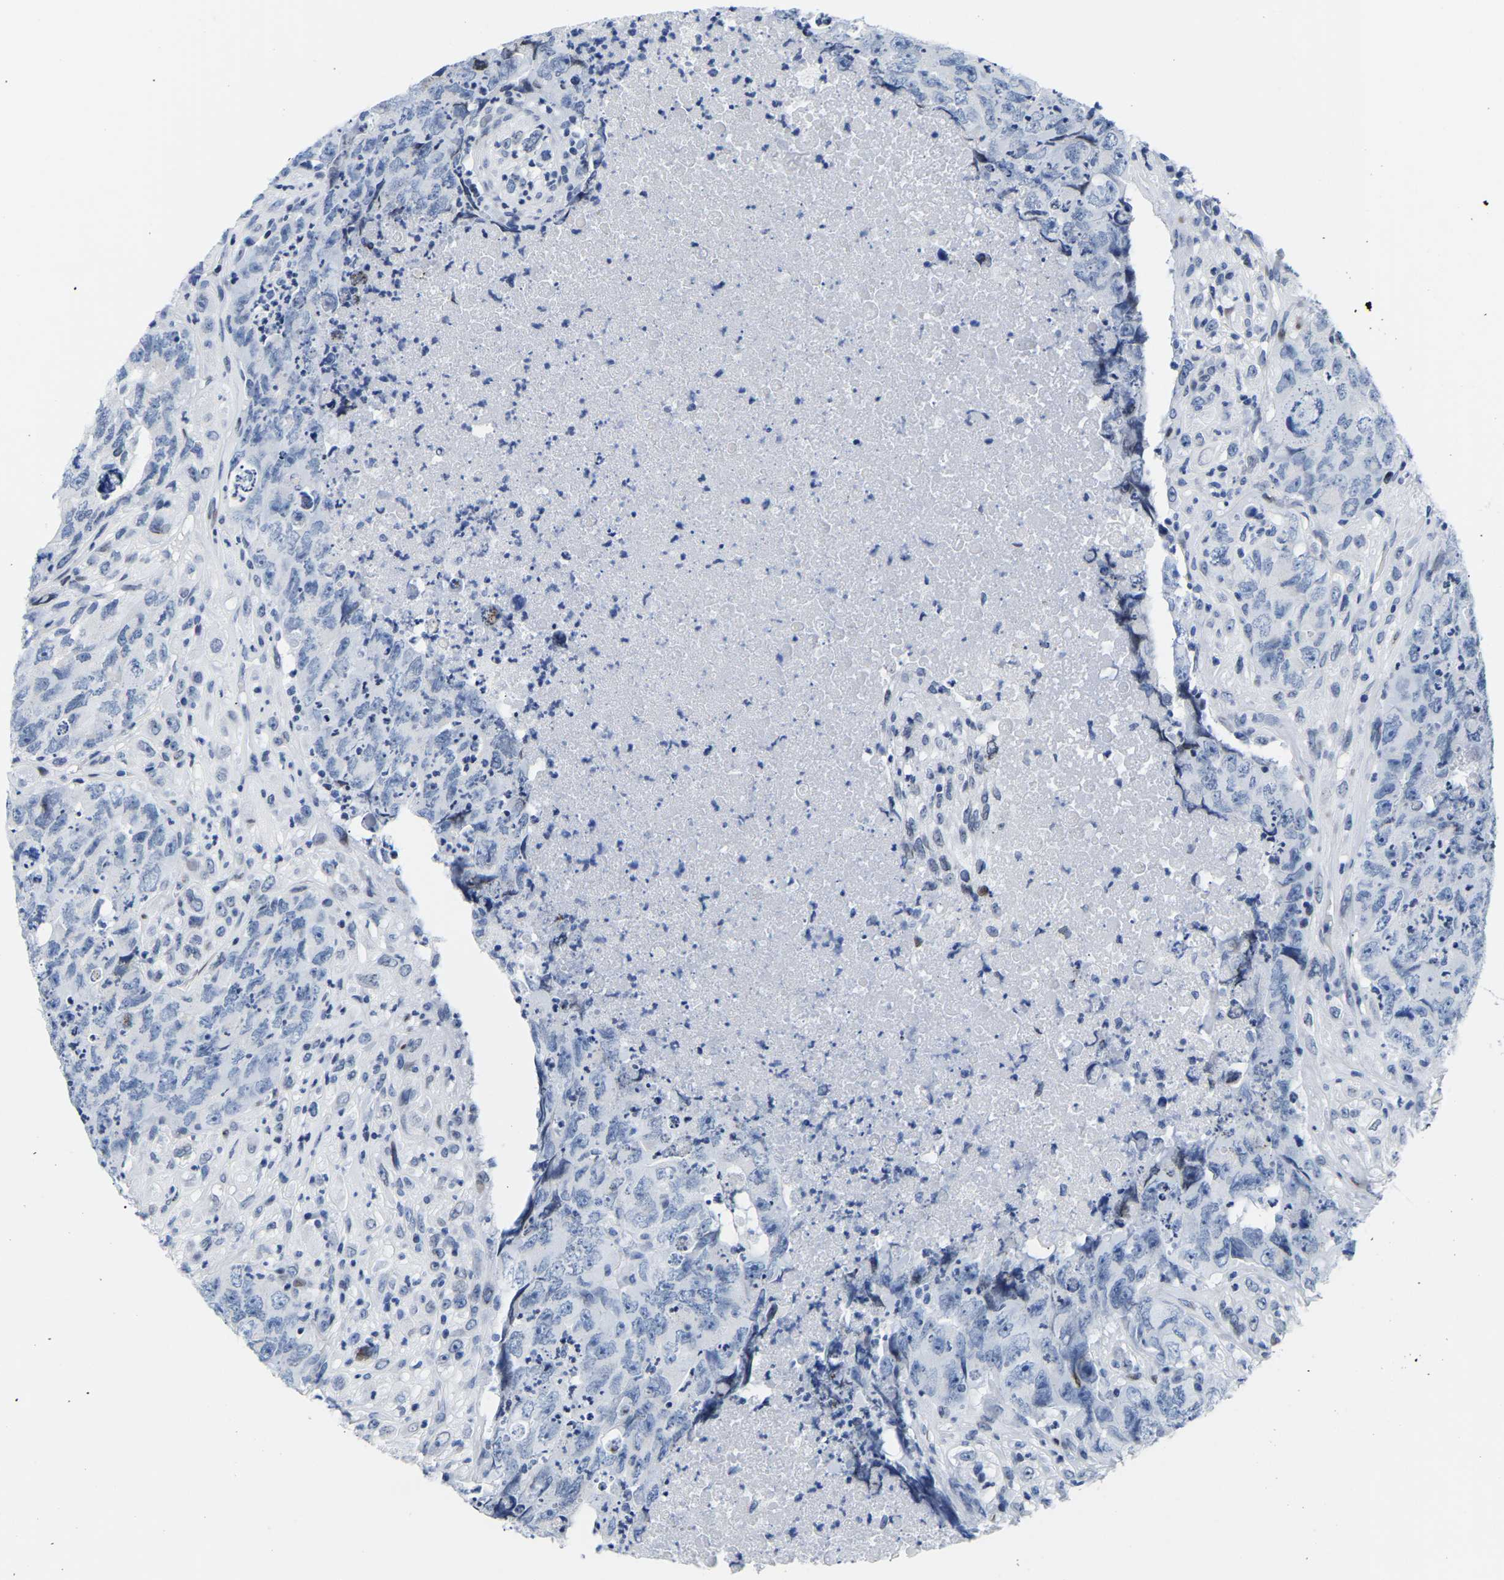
{"staining": {"intensity": "negative", "quantity": "none", "location": "none"}, "tissue": "testis cancer", "cell_type": "Tumor cells", "image_type": "cancer", "snomed": [{"axis": "morphology", "description": "Carcinoma, Embryonal, NOS"}, {"axis": "topography", "description": "Testis"}], "caption": "High power microscopy histopathology image of an IHC photomicrograph of testis embryonal carcinoma, revealing no significant expression in tumor cells. (DAB (3,3'-diaminobenzidine) IHC, high magnification).", "gene": "UPK3A", "patient": {"sex": "male", "age": 32}}